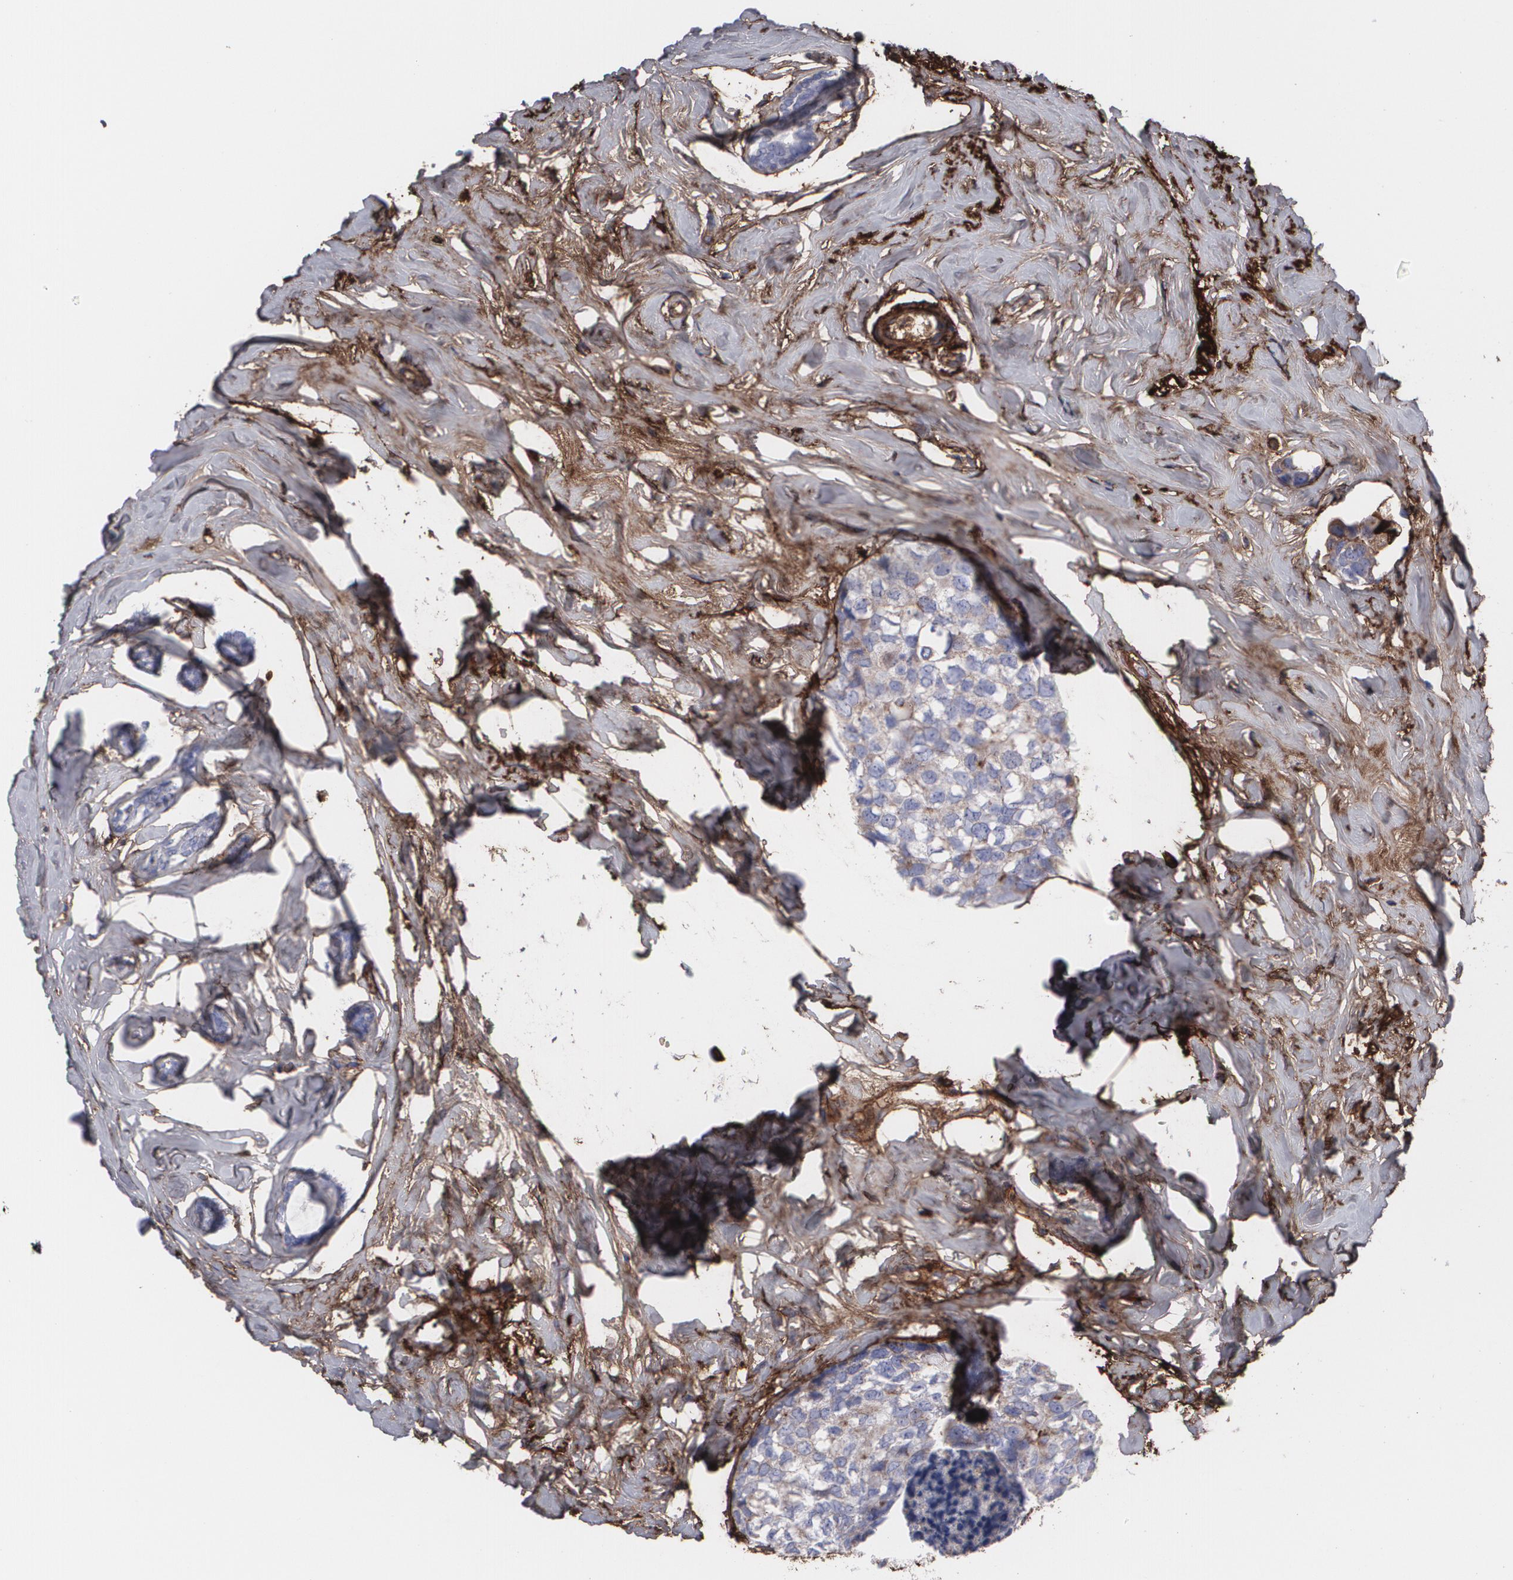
{"staining": {"intensity": "weak", "quantity": "25%-75%", "location": "cytoplasmic/membranous"}, "tissue": "breast cancer", "cell_type": "Tumor cells", "image_type": "cancer", "snomed": [{"axis": "morphology", "description": "Normal tissue, NOS"}, {"axis": "morphology", "description": "Duct carcinoma"}, {"axis": "topography", "description": "Breast"}], "caption": "Human breast cancer stained for a protein (brown) shows weak cytoplasmic/membranous positive expression in approximately 25%-75% of tumor cells.", "gene": "FBLN1", "patient": {"sex": "female", "age": 50}}